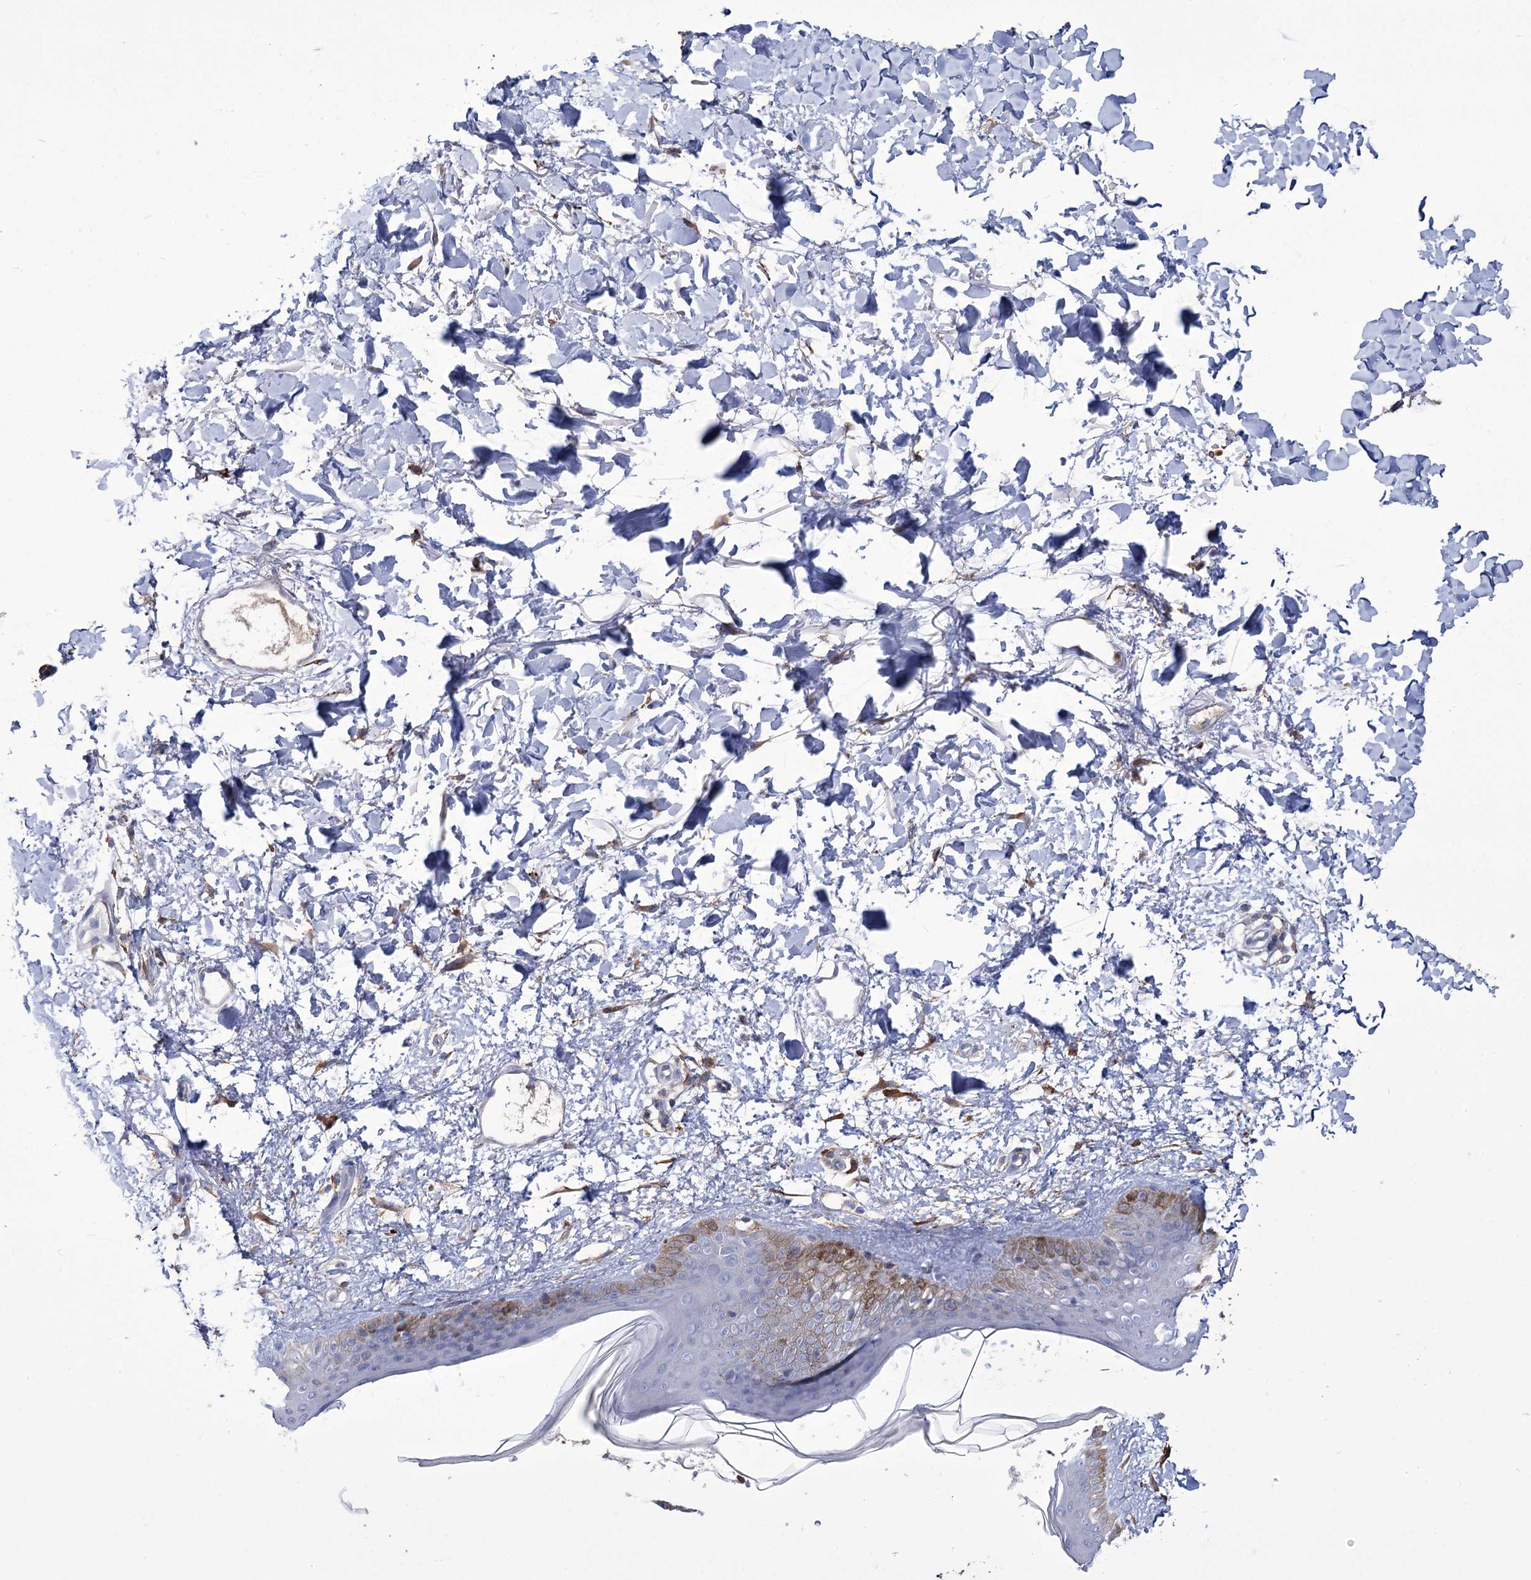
{"staining": {"intensity": "negative", "quantity": "none", "location": "none"}, "tissue": "skin", "cell_type": "Fibroblasts", "image_type": "normal", "snomed": [{"axis": "morphology", "description": "Normal tissue, NOS"}, {"axis": "topography", "description": "Skin"}], "caption": "An immunohistochemistry photomicrograph of benign skin is shown. There is no staining in fibroblasts of skin. (Stains: DAB (3,3'-diaminobenzidine) IHC with hematoxylin counter stain, Microscopy: brightfield microscopy at high magnification).", "gene": "ZNF622", "patient": {"sex": "female", "age": 58}}